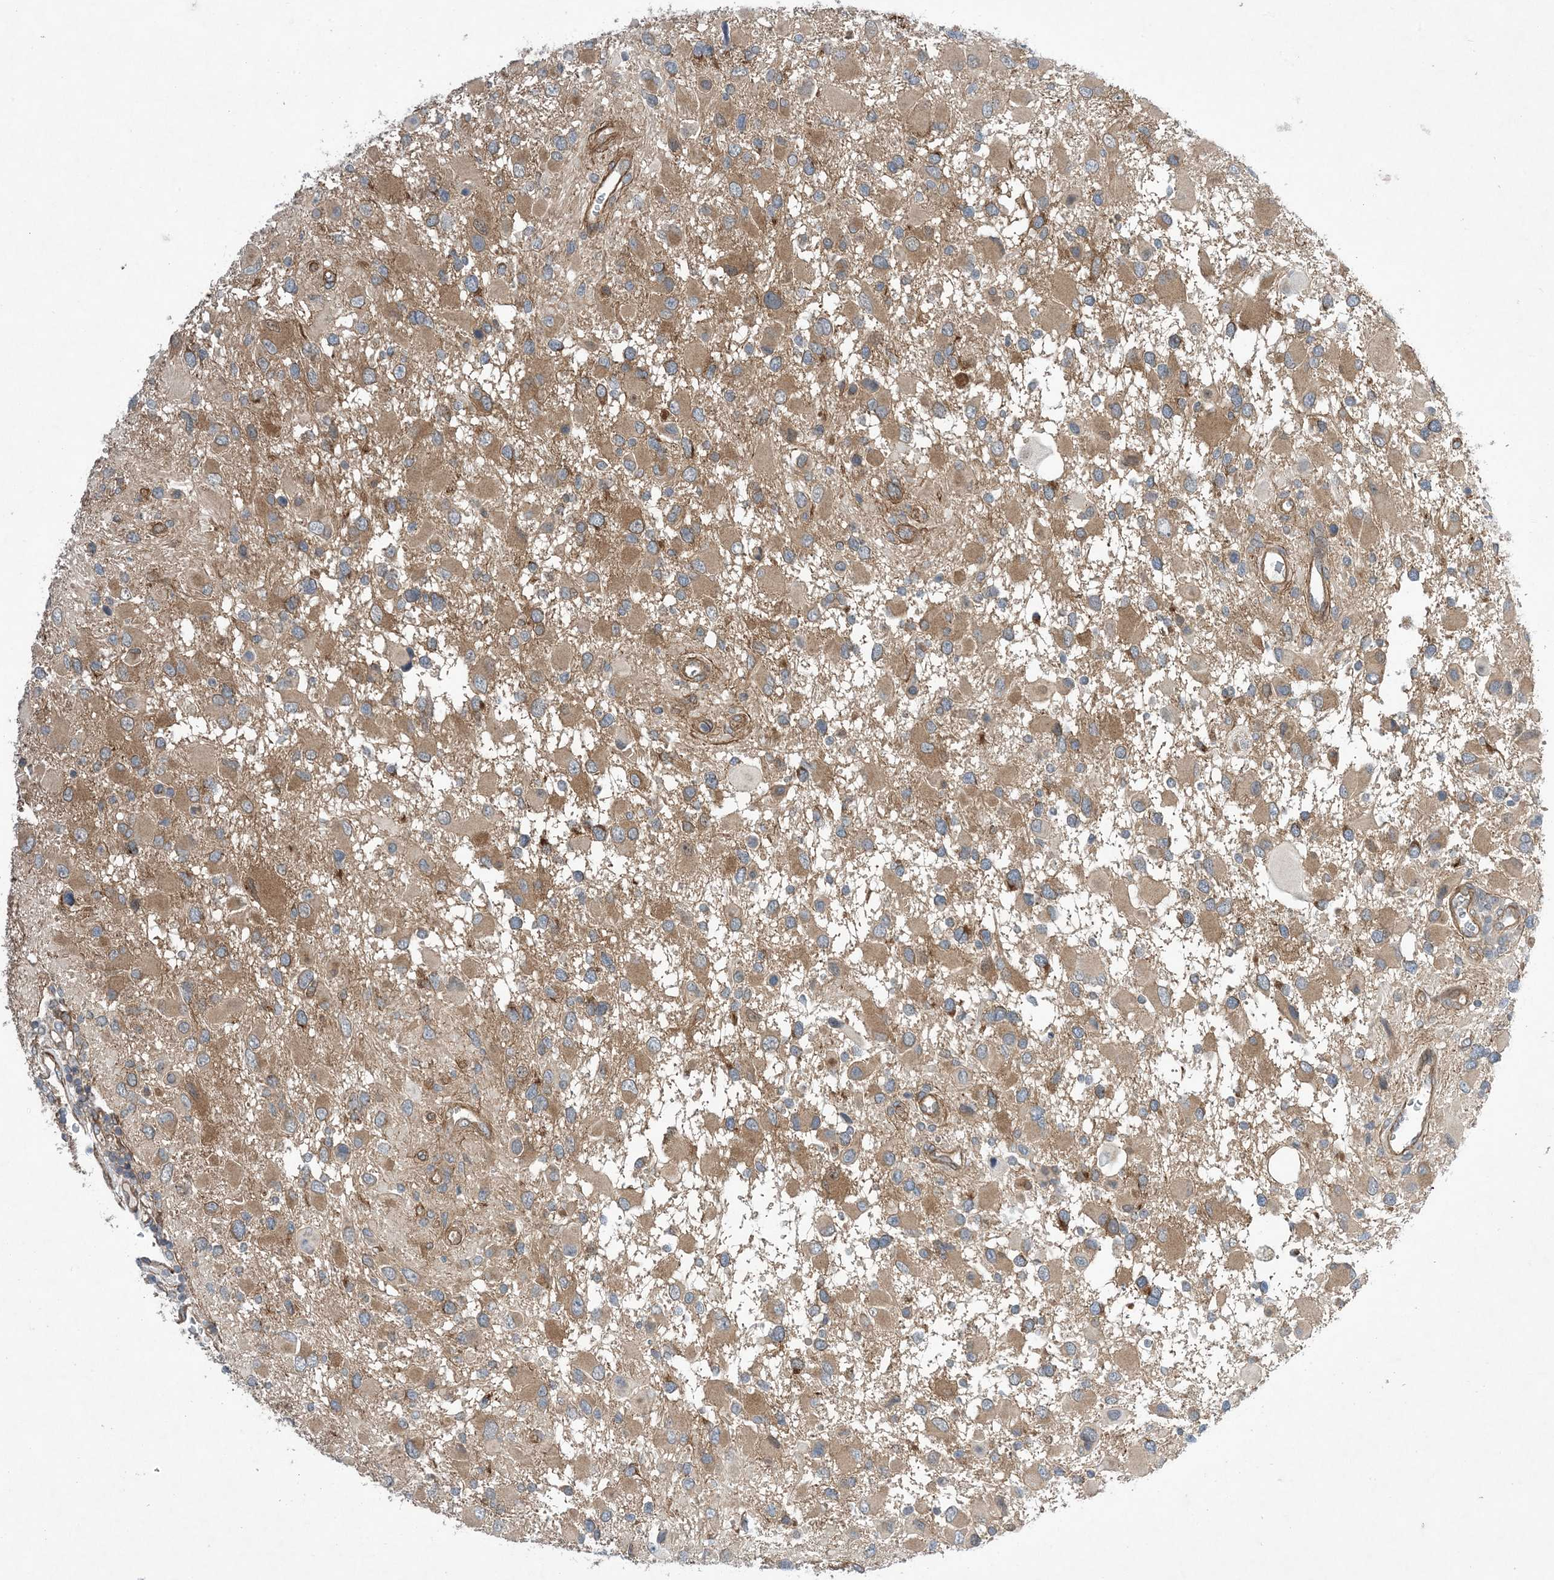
{"staining": {"intensity": "moderate", "quantity": ">75%", "location": "cytoplasmic/membranous"}, "tissue": "glioma", "cell_type": "Tumor cells", "image_type": "cancer", "snomed": [{"axis": "morphology", "description": "Glioma, malignant, High grade"}, {"axis": "topography", "description": "Brain"}], "caption": "Protein staining shows moderate cytoplasmic/membranous positivity in approximately >75% of tumor cells in glioma. (DAB (3,3'-diaminobenzidine) = brown stain, brightfield microscopy at high magnification).", "gene": "EHBP1", "patient": {"sex": "male", "age": 53}}